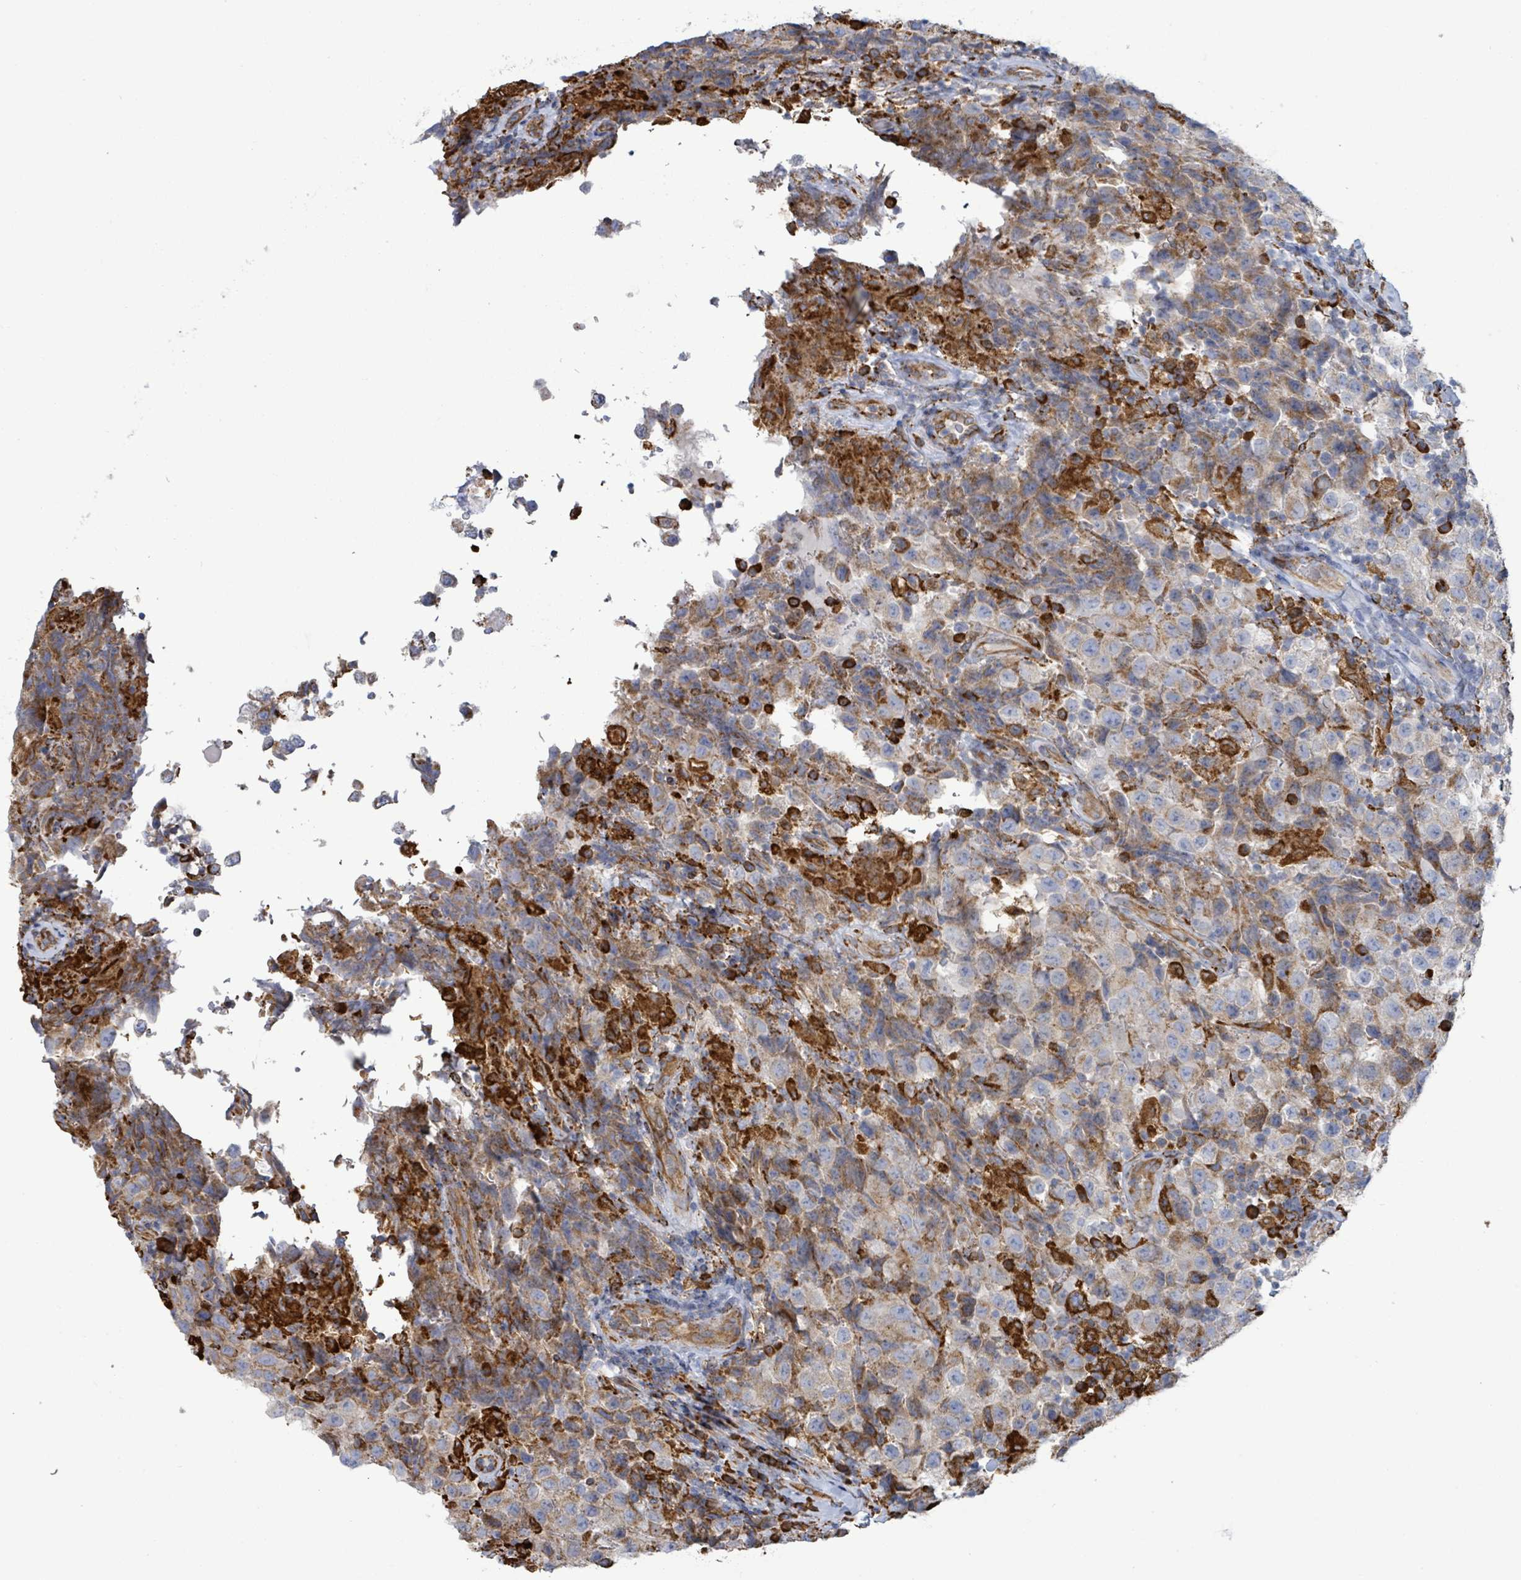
{"staining": {"intensity": "moderate", "quantity": ">75%", "location": "cytoplasmic/membranous"}, "tissue": "testis cancer", "cell_type": "Tumor cells", "image_type": "cancer", "snomed": [{"axis": "morphology", "description": "Seminoma, NOS"}, {"axis": "morphology", "description": "Carcinoma, Embryonal, NOS"}, {"axis": "topography", "description": "Testis"}], "caption": "A photomicrograph of testis cancer stained for a protein reveals moderate cytoplasmic/membranous brown staining in tumor cells. (brown staining indicates protein expression, while blue staining denotes nuclei).", "gene": "RFPL4A", "patient": {"sex": "male", "age": 41}}